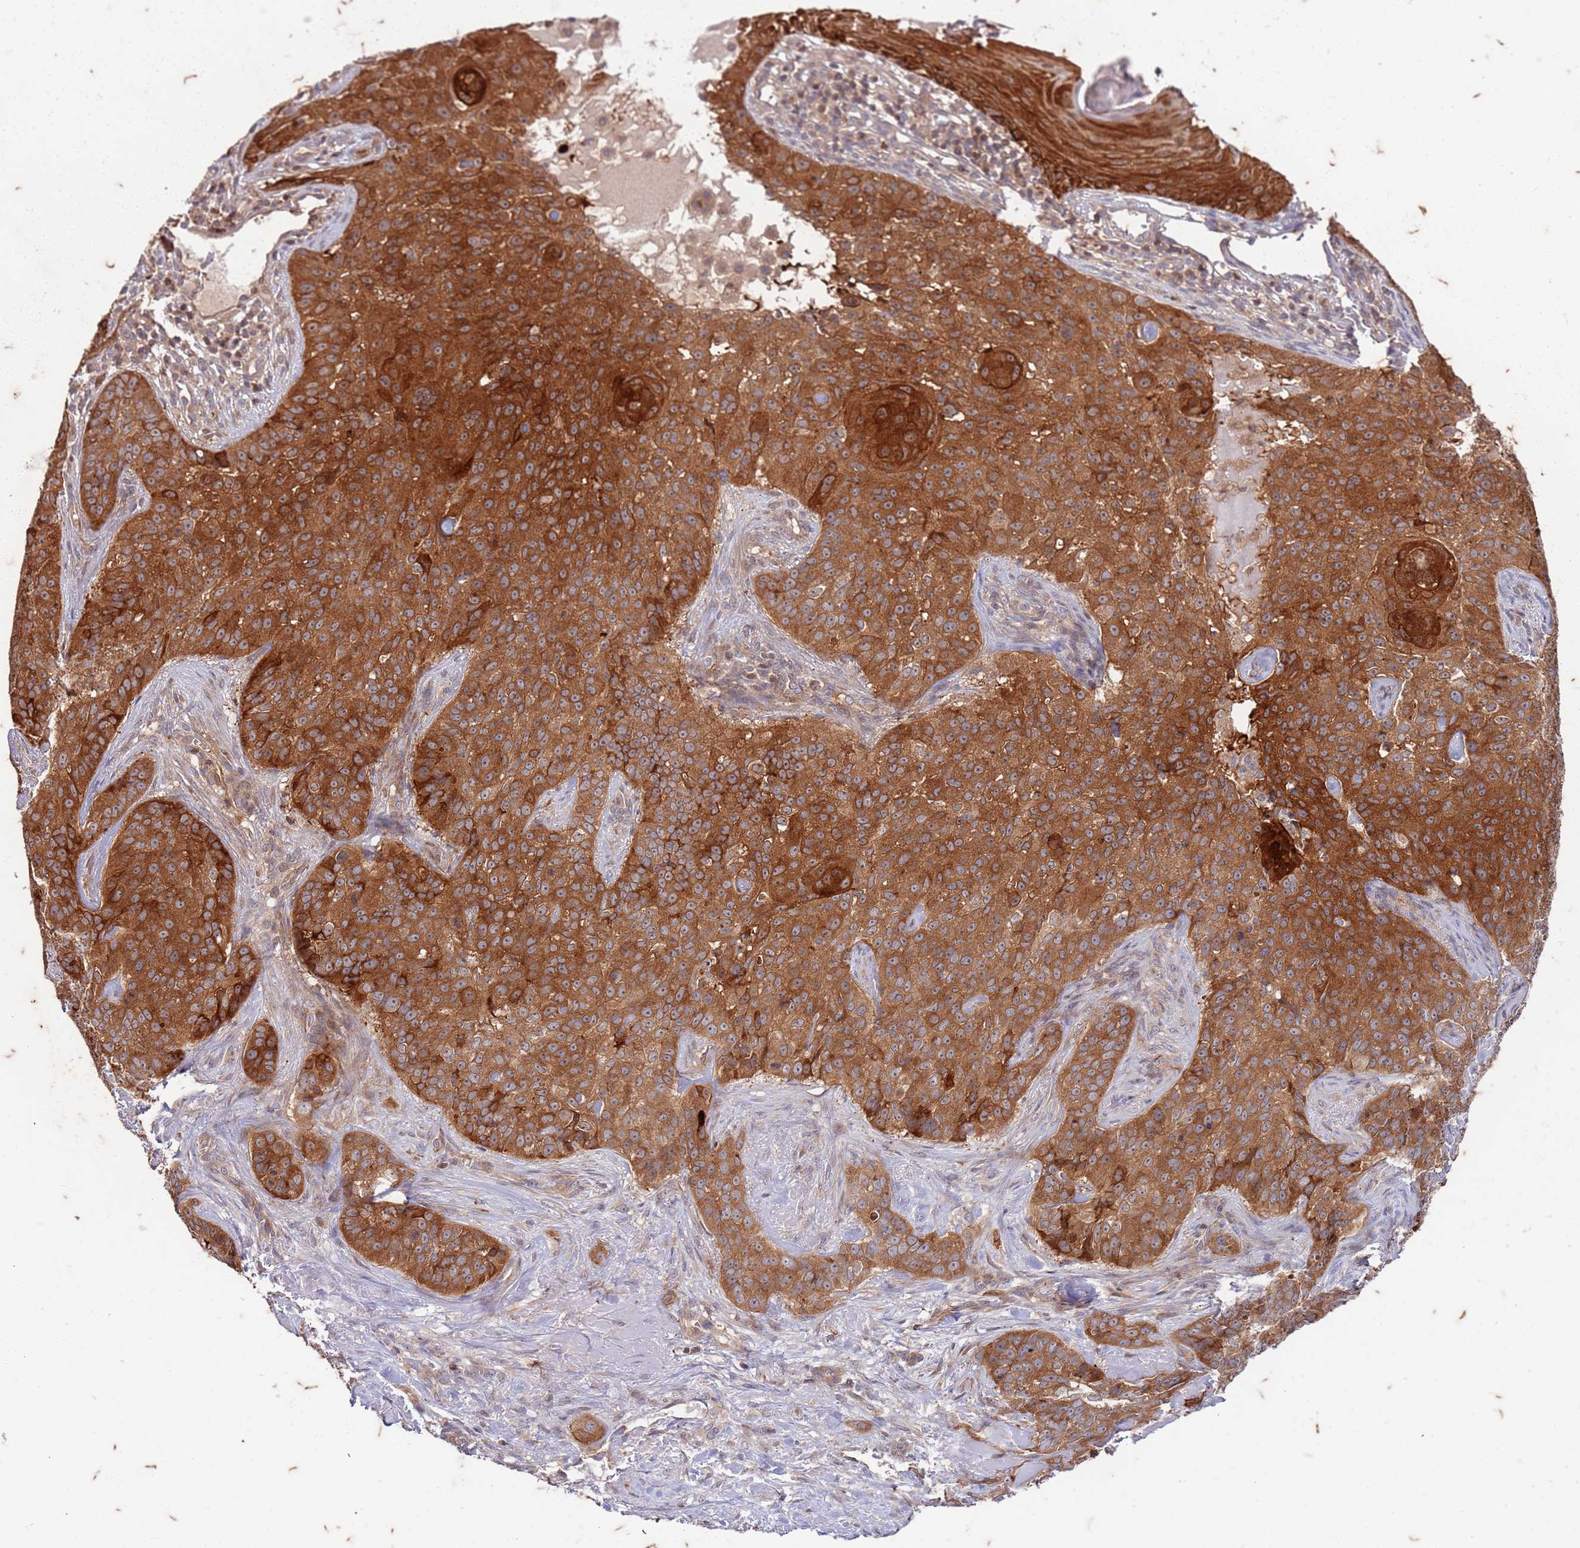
{"staining": {"intensity": "strong", "quantity": ">75%", "location": "cytoplasmic/membranous"}, "tissue": "skin cancer", "cell_type": "Tumor cells", "image_type": "cancer", "snomed": [{"axis": "morphology", "description": "Basal cell carcinoma"}, {"axis": "topography", "description": "Skin"}], "caption": "A high-resolution image shows immunohistochemistry staining of skin basal cell carcinoma, which reveals strong cytoplasmic/membranous positivity in about >75% of tumor cells. The protein of interest is stained brown, and the nuclei are stained in blue (DAB IHC with brightfield microscopy, high magnification).", "gene": "RAPGEF3", "patient": {"sex": "female", "age": 92}}